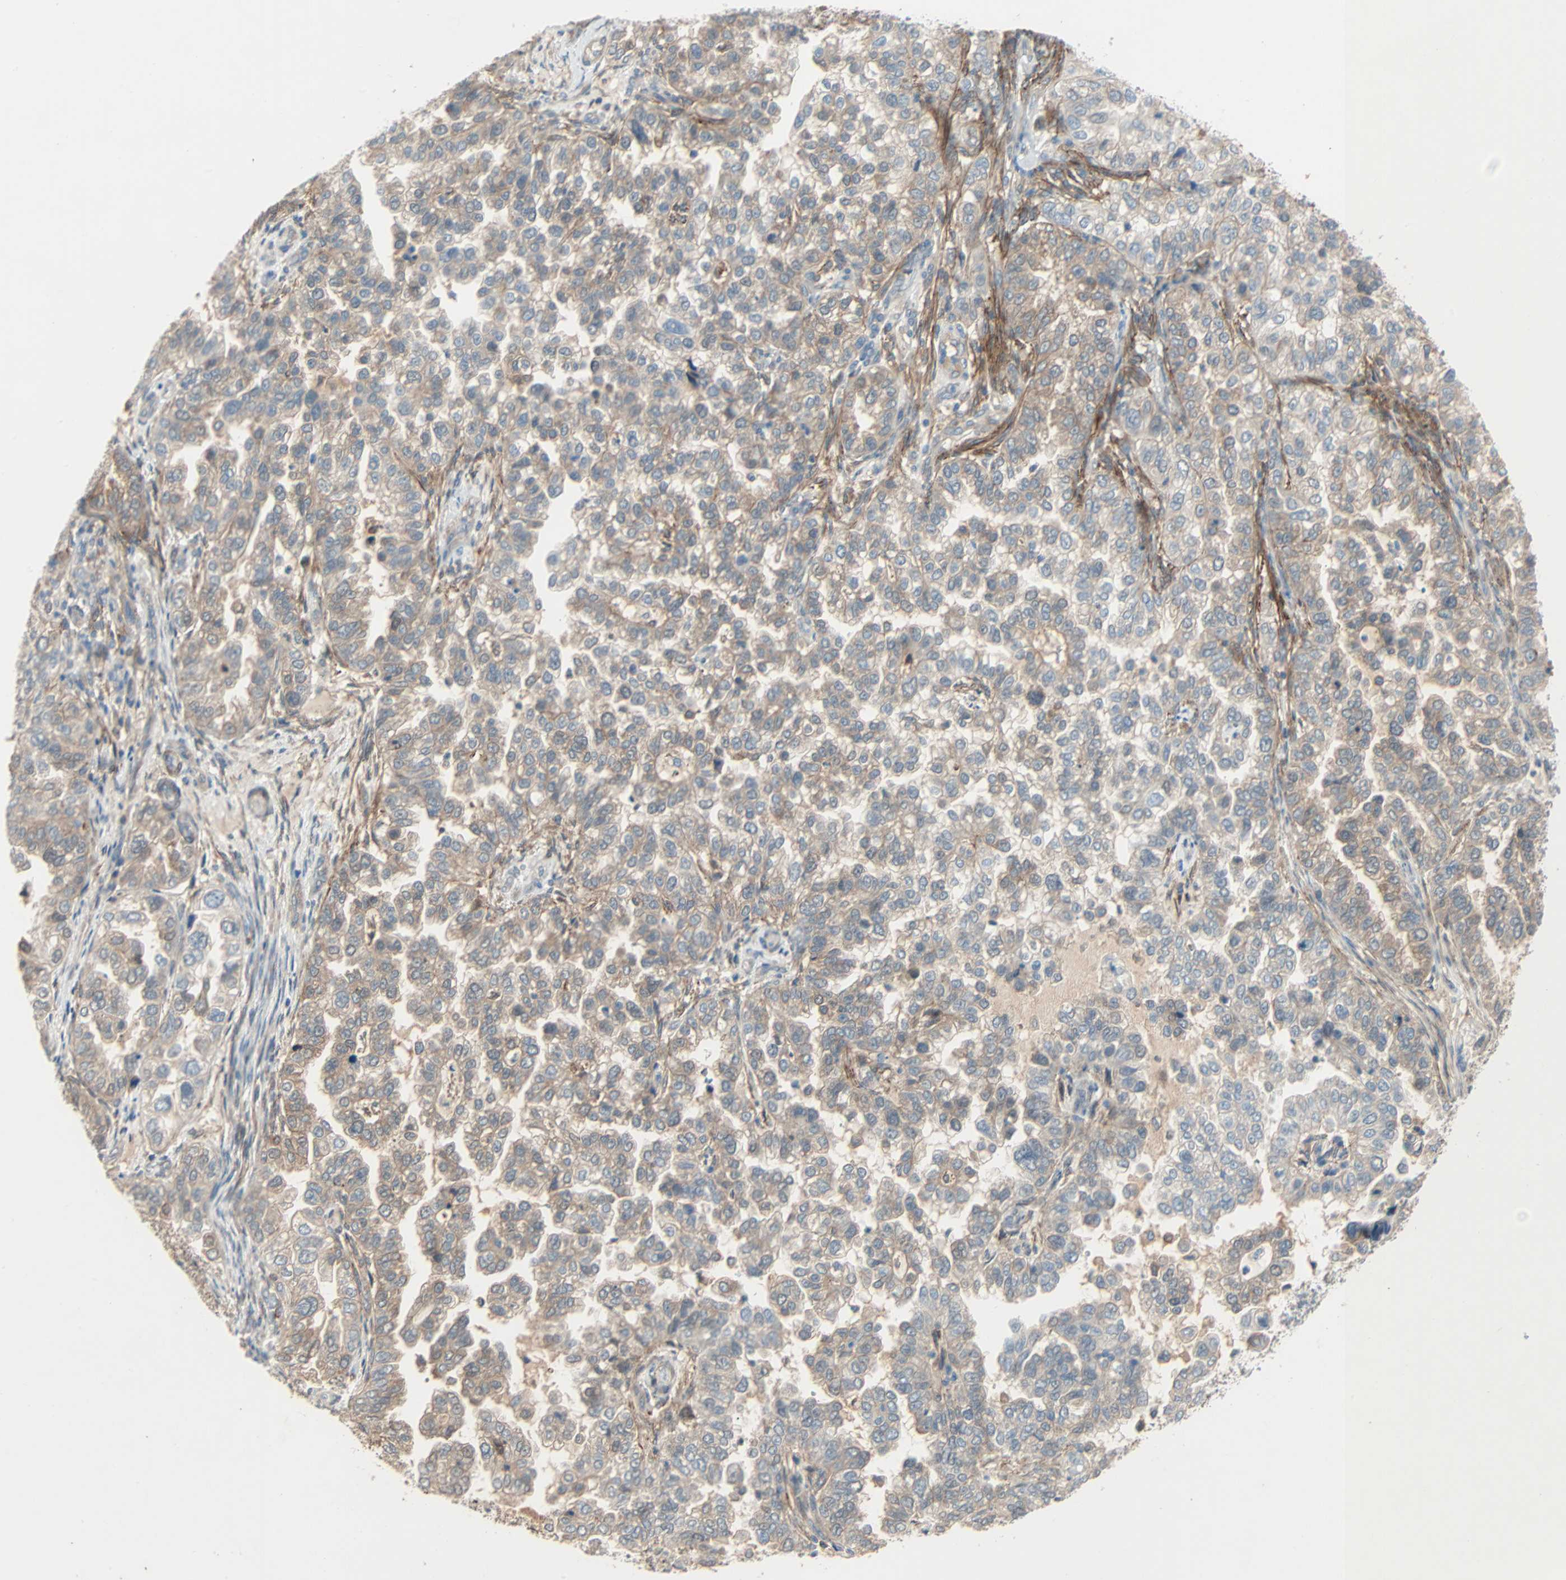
{"staining": {"intensity": "weak", "quantity": ">75%", "location": "cytoplasmic/membranous"}, "tissue": "endometrial cancer", "cell_type": "Tumor cells", "image_type": "cancer", "snomed": [{"axis": "morphology", "description": "Adenocarcinoma, NOS"}, {"axis": "topography", "description": "Endometrium"}], "caption": "Tumor cells show low levels of weak cytoplasmic/membranous staining in about >75% of cells in human endometrial cancer (adenocarcinoma).", "gene": "TNFRSF12A", "patient": {"sex": "female", "age": 85}}